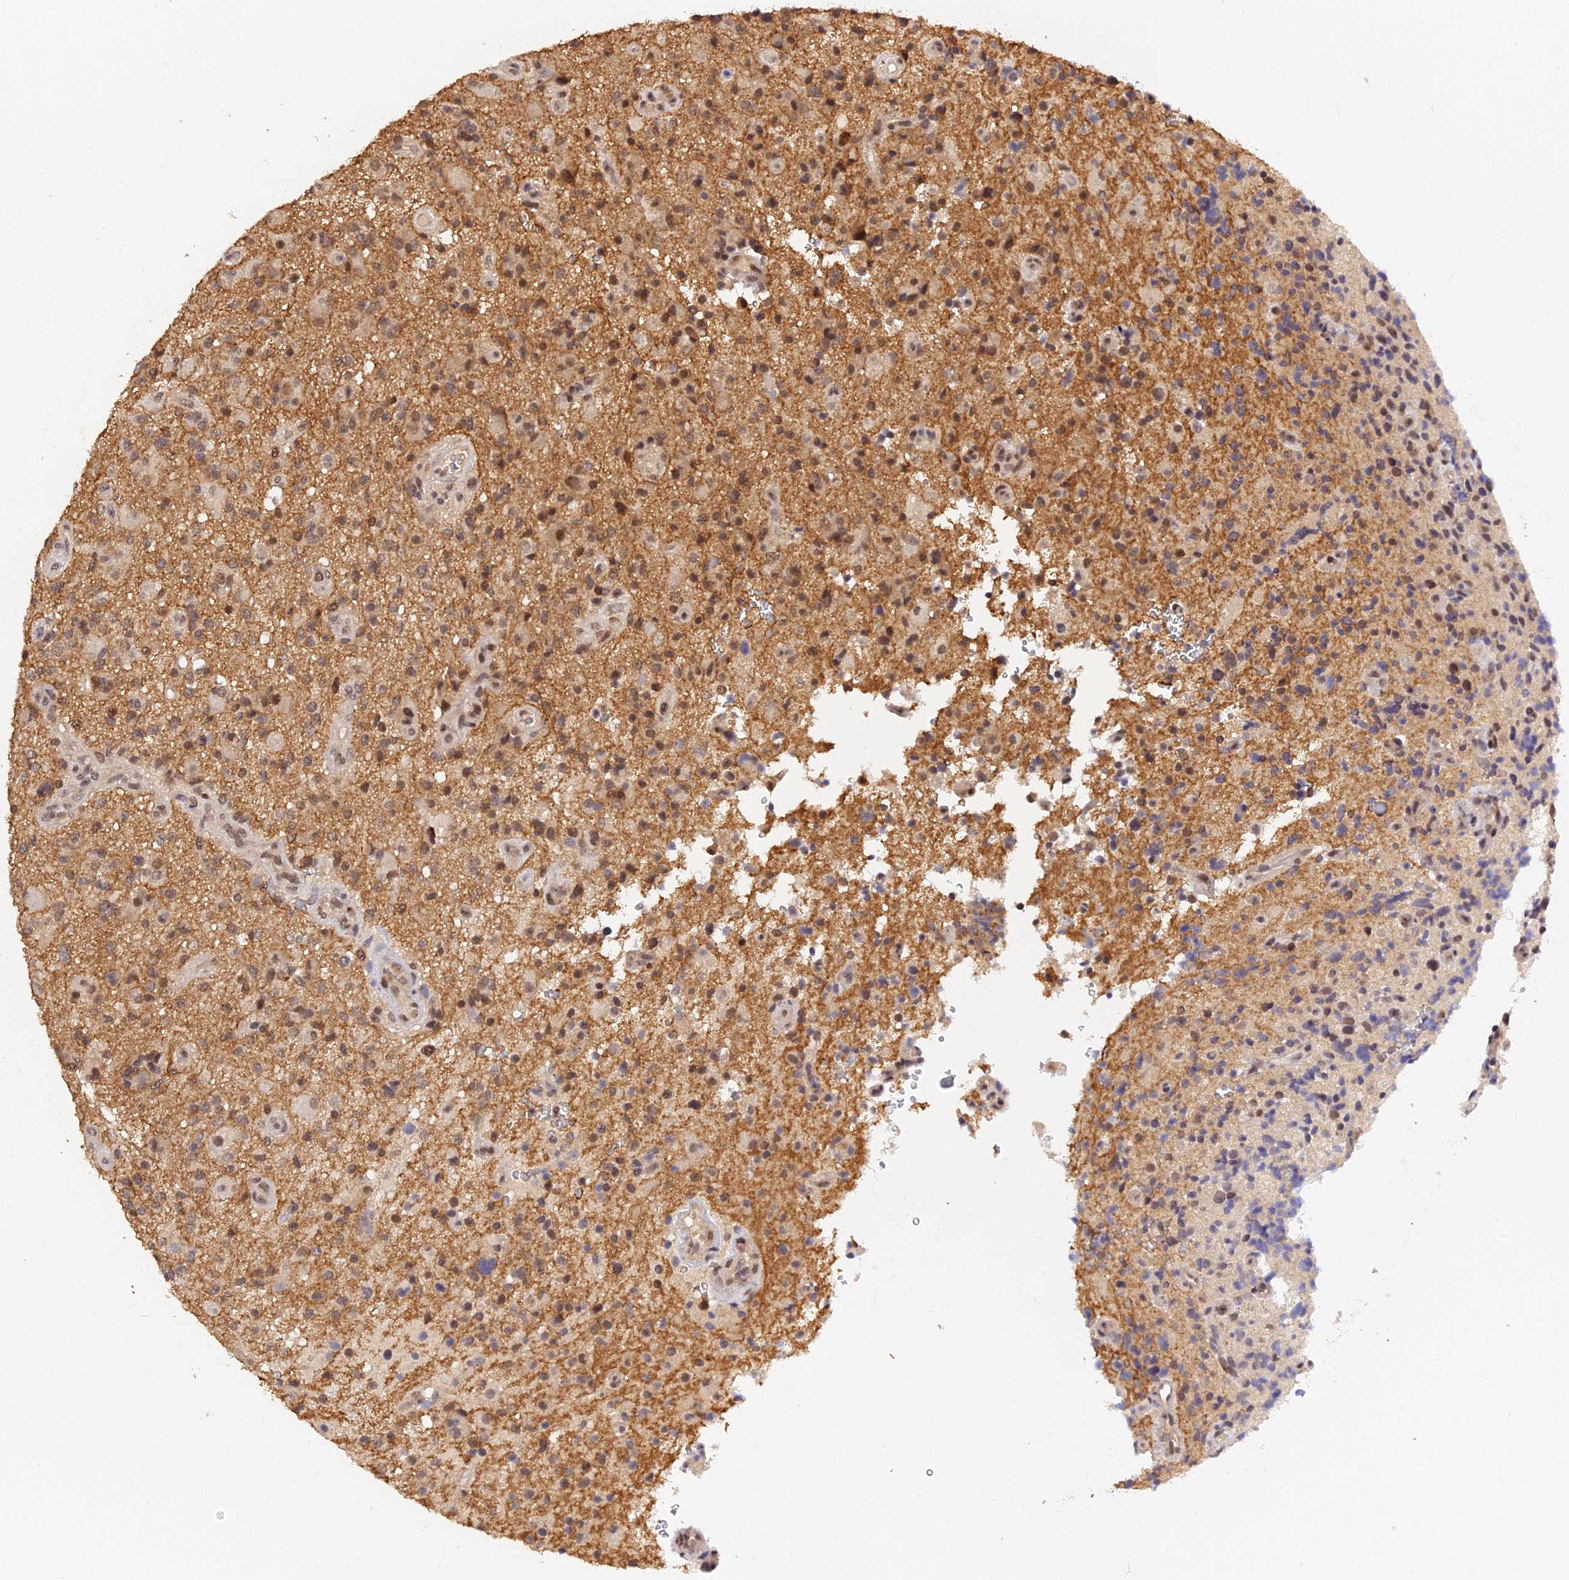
{"staining": {"intensity": "moderate", "quantity": "<25%", "location": "nuclear"}, "tissue": "glioma", "cell_type": "Tumor cells", "image_type": "cancer", "snomed": [{"axis": "morphology", "description": "Glioma, malignant, High grade"}, {"axis": "topography", "description": "Brain"}], "caption": "Immunohistochemical staining of human glioma reveals moderate nuclear protein staining in approximately <25% of tumor cells.", "gene": "ZNF436", "patient": {"sex": "male", "age": 47}}